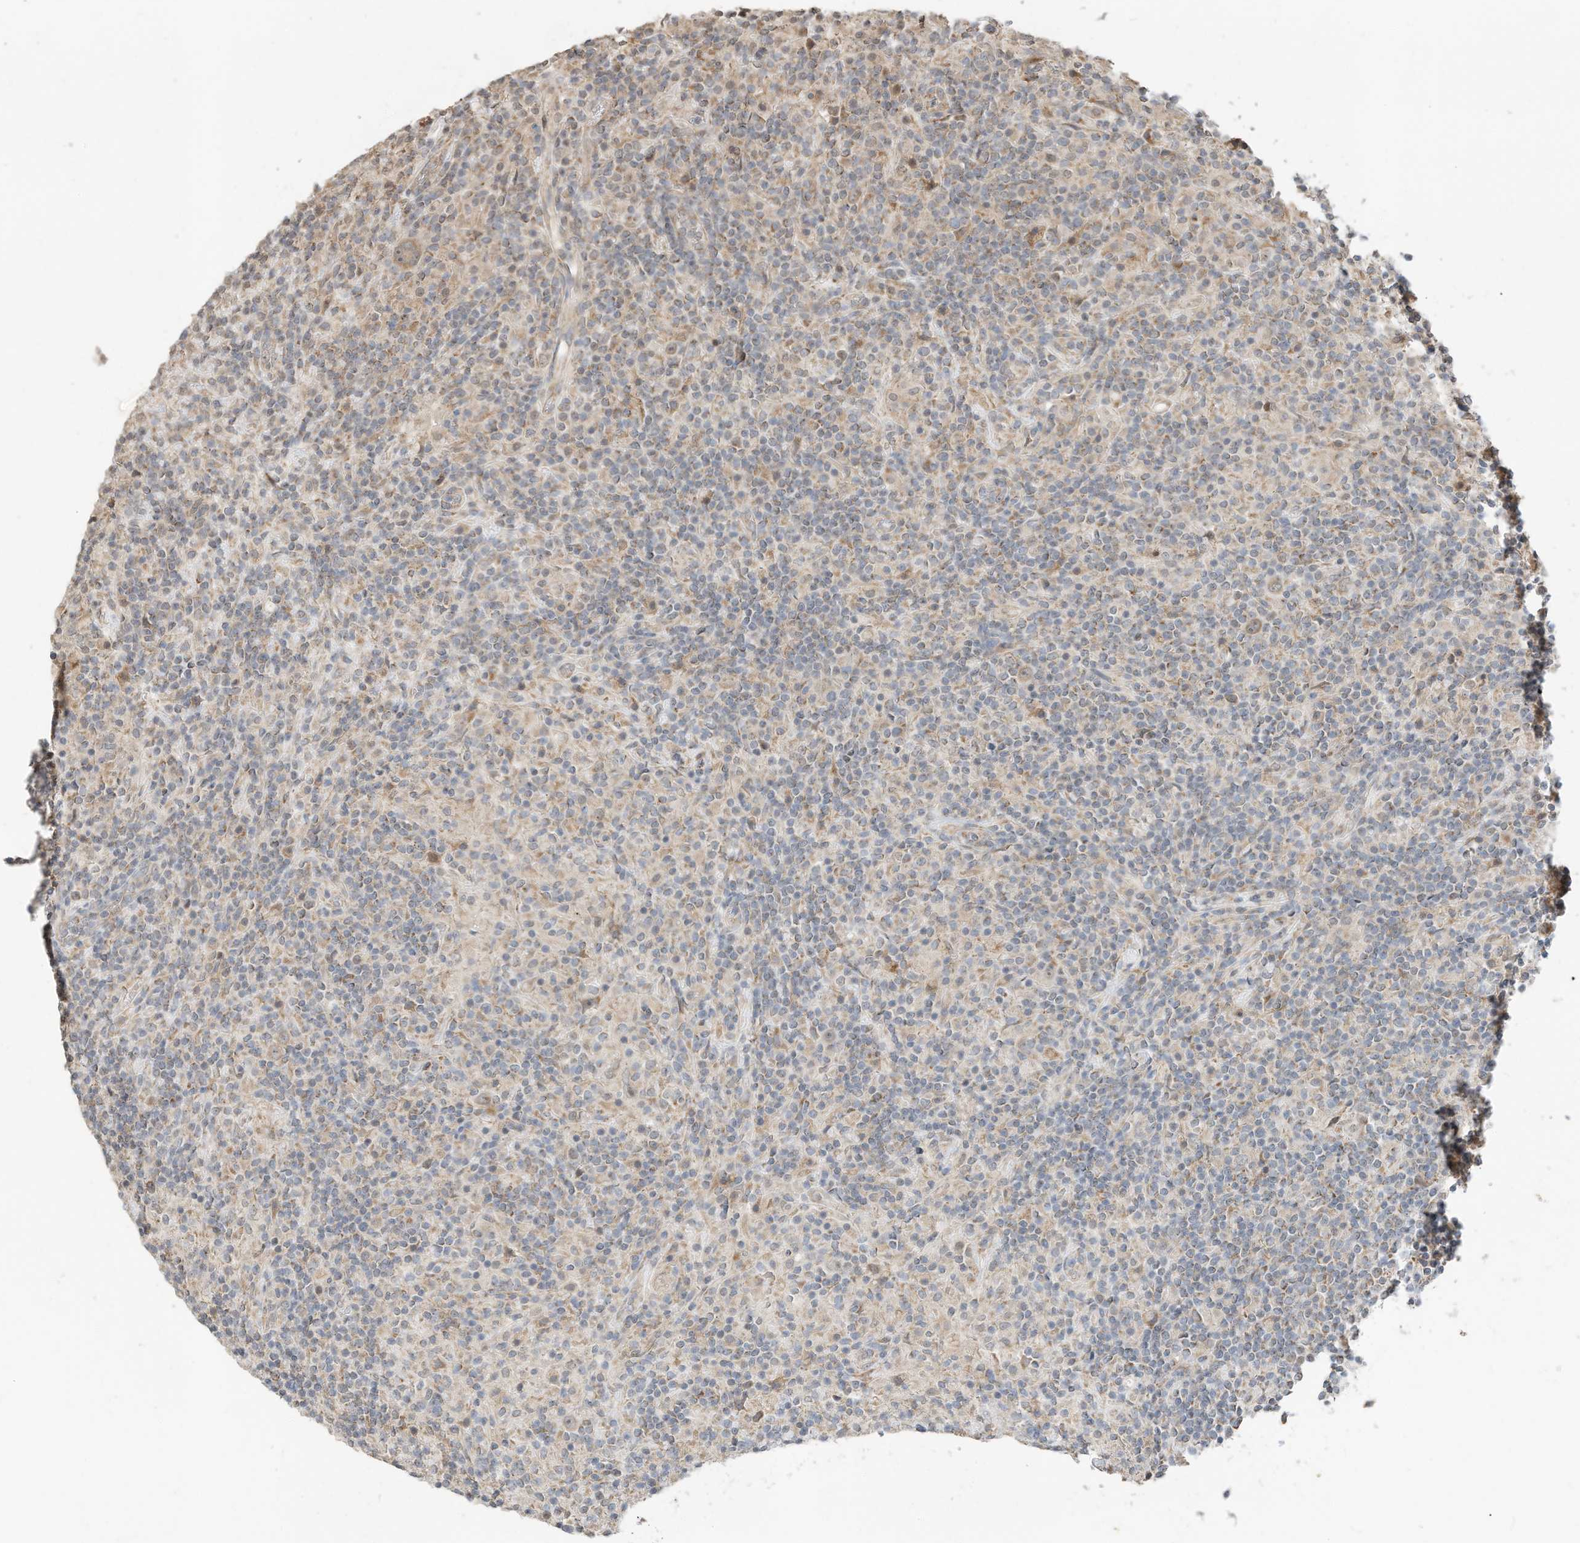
{"staining": {"intensity": "moderate", "quantity": ">75%", "location": "cytoplasmic/membranous"}, "tissue": "lymphoma", "cell_type": "Tumor cells", "image_type": "cancer", "snomed": [{"axis": "morphology", "description": "Hodgkin's disease, NOS"}, {"axis": "topography", "description": "Lymph node"}], "caption": "Immunohistochemical staining of human lymphoma displays medium levels of moderate cytoplasmic/membranous protein staining in about >75% of tumor cells.", "gene": "CAGE1", "patient": {"sex": "male", "age": 70}}